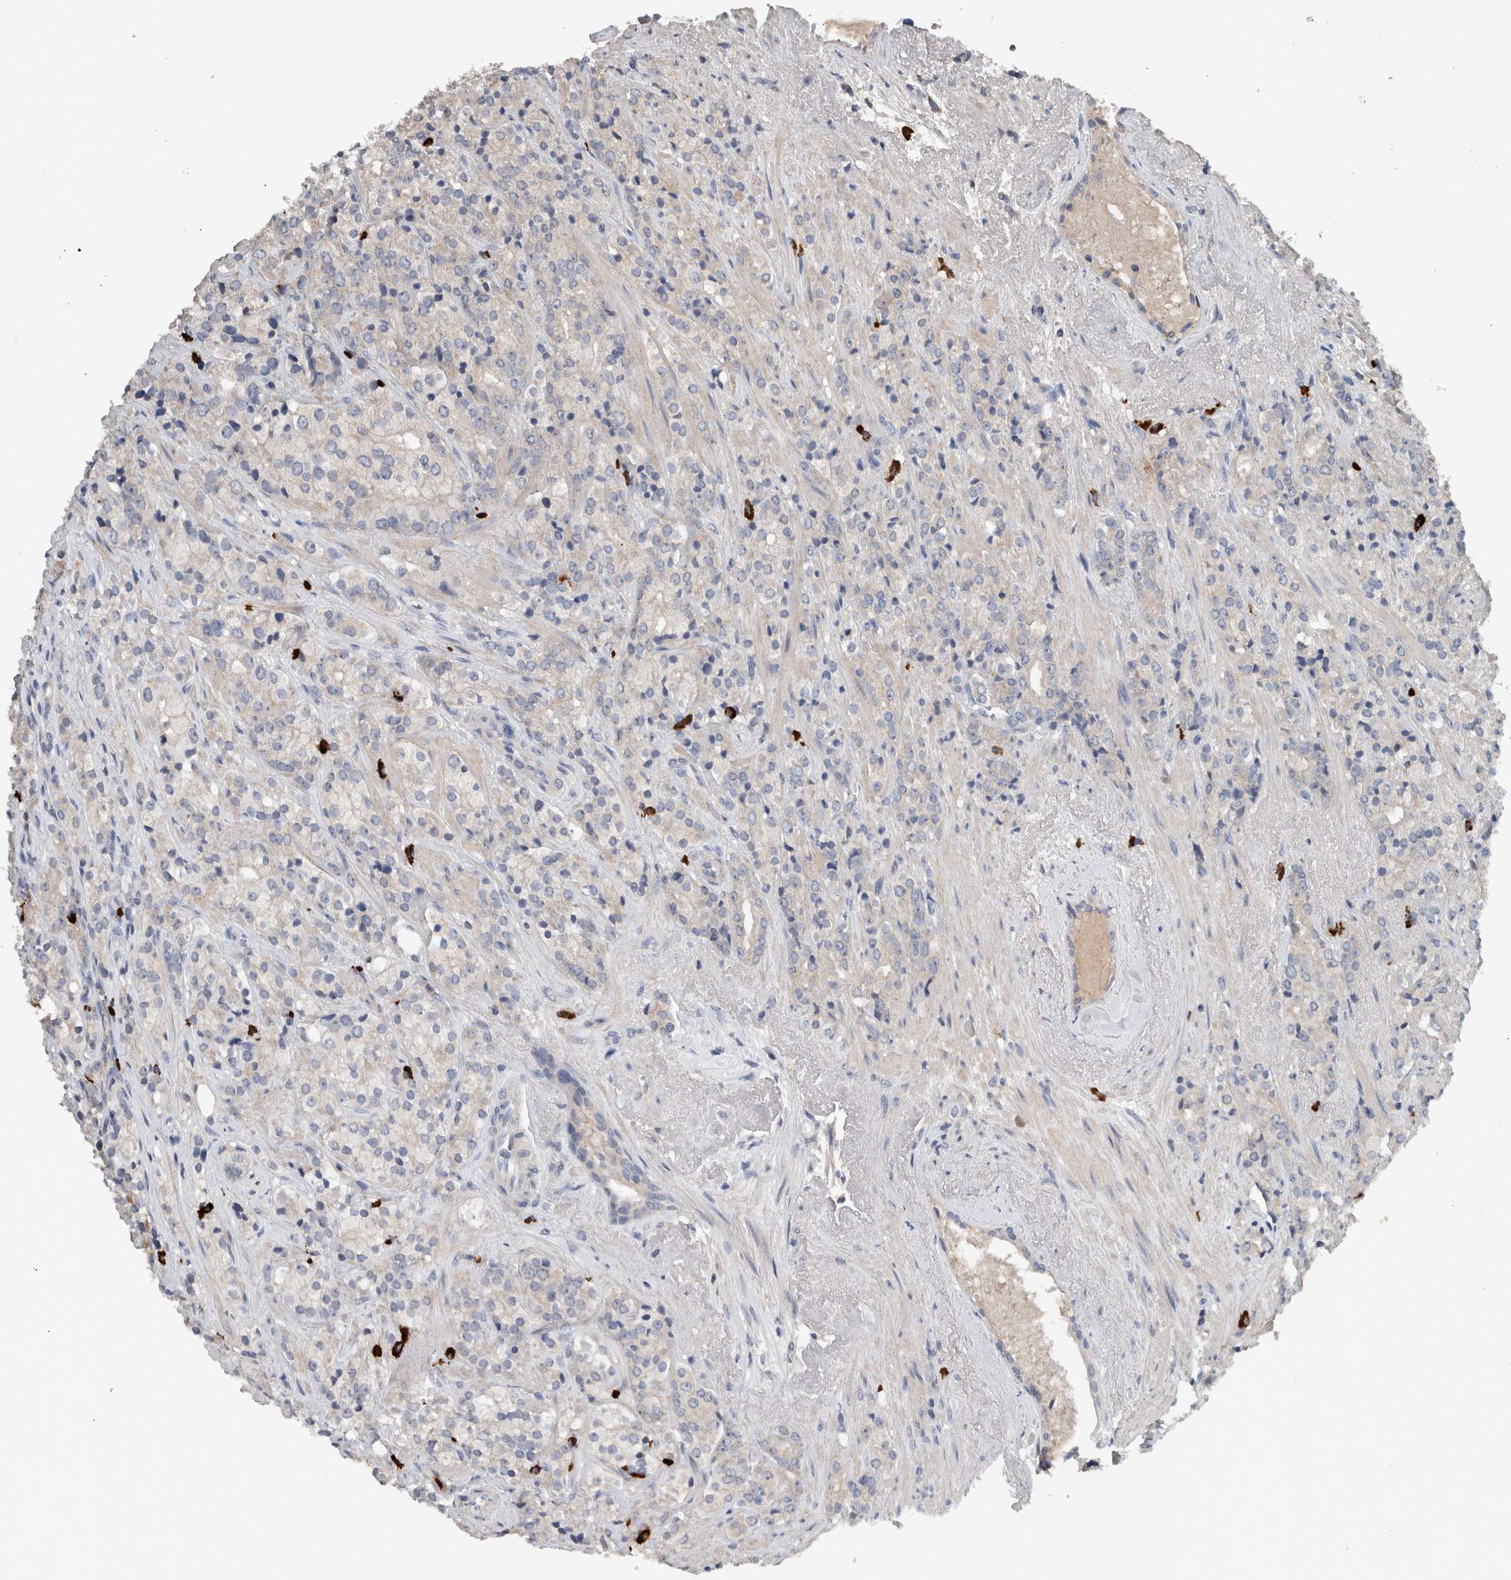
{"staining": {"intensity": "negative", "quantity": "none", "location": "none"}, "tissue": "prostate cancer", "cell_type": "Tumor cells", "image_type": "cancer", "snomed": [{"axis": "morphology", "description": "Adenocarcinoma, High grade"}, {"axis": "topography", "description": "Prostate"}], "caption": "Immunohistochemistry histopathology image of neoplastic tissue: prostate cancer stained with DAB reveals no significant protein staining in tumor cells. (Immunohistochemistry (ihc), brightfield microscopy, high magnification).", "gene": "CRNN", "patient": {"sex": "male", "age": 71}}